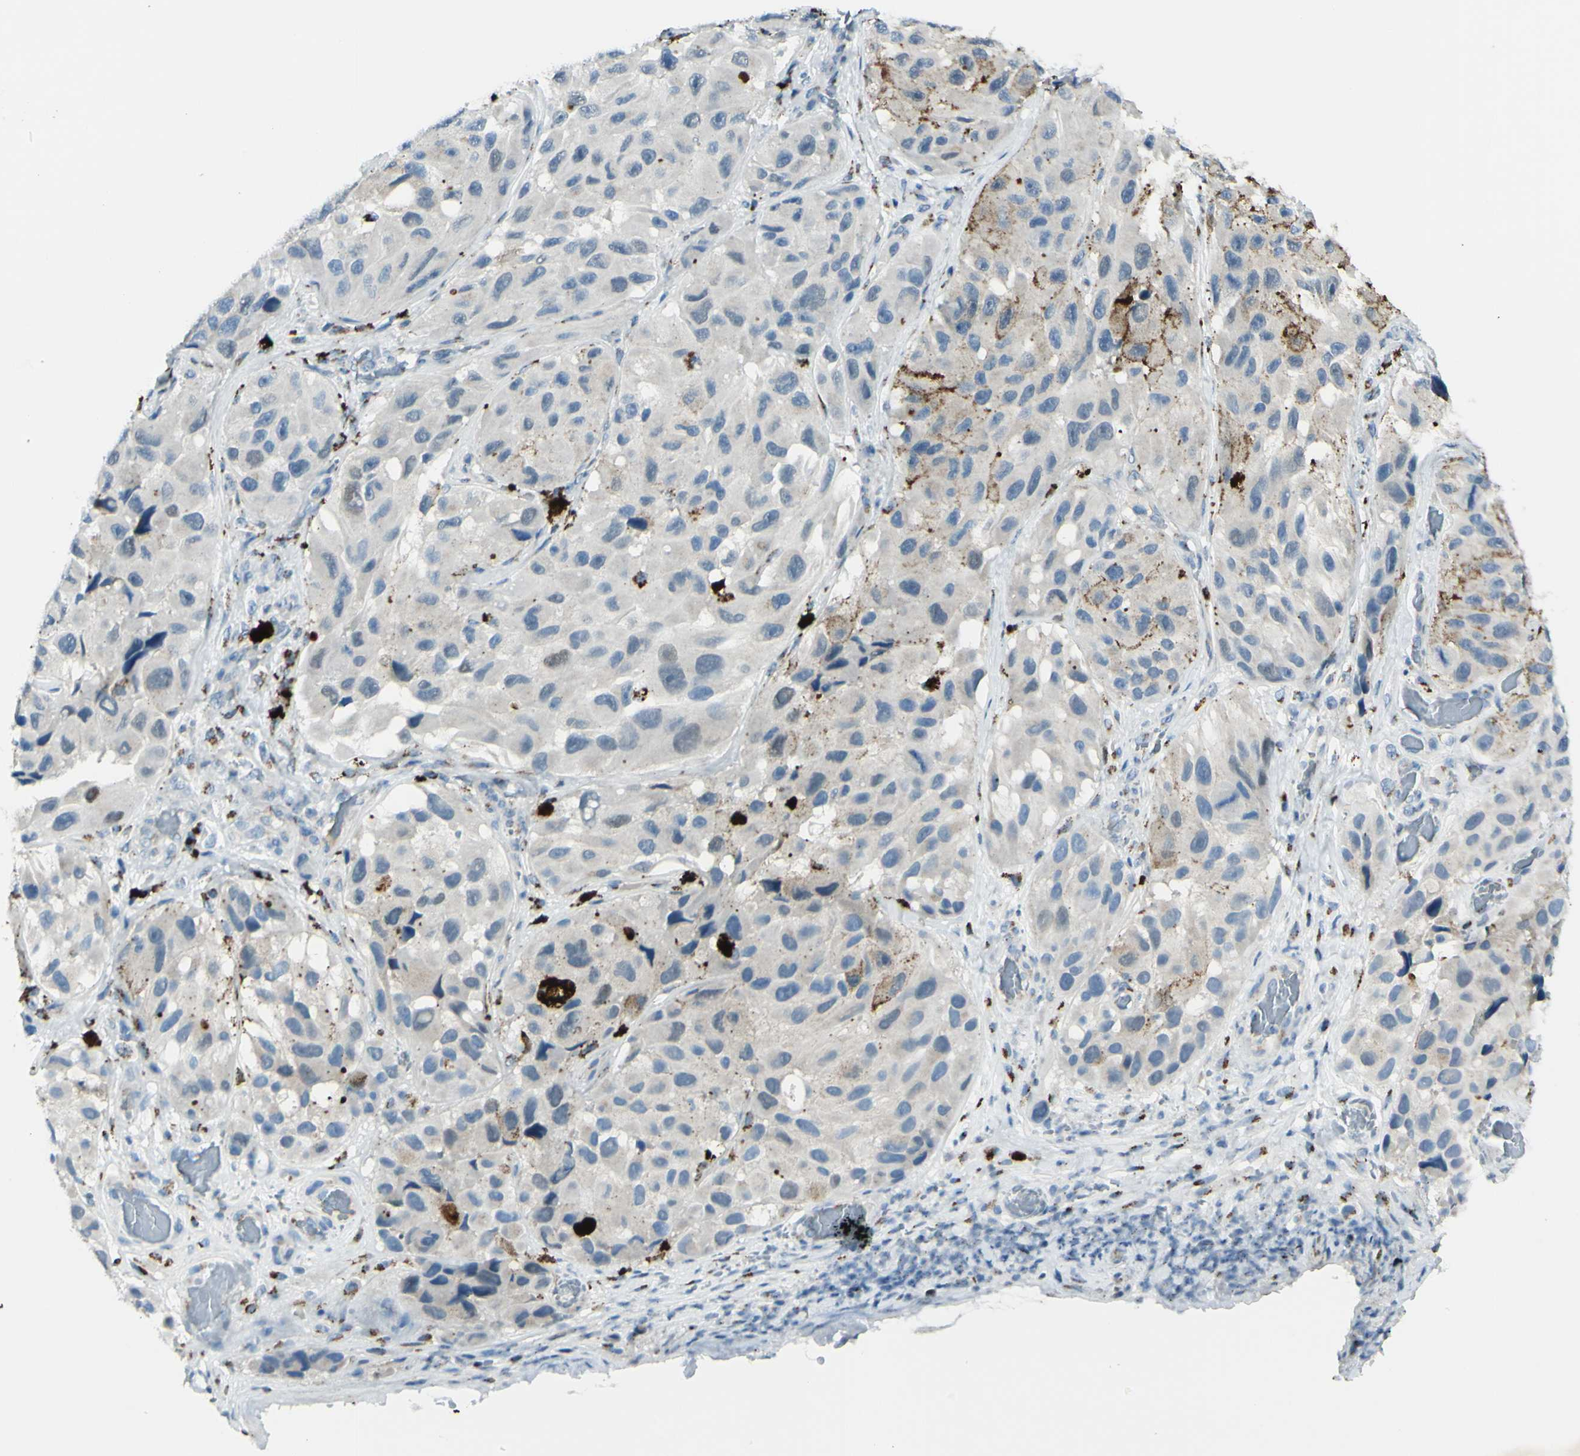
{"staining": {"intensity": "negative", "quantity": "none", "location": "none"}, "tissue": "melanoma", "cell_type": "Tumor cells", "image_type": "cancer", "snomed": [{"axis": "morphology", "description": "Malignant melanoma, NOS"}, {"axis": "topography", "description": "Skin"}], "caption": "The micrograph exhibits no staining of tumor cells in malignant melanoma.", "gene": "B4GALT1", "patient": {"sex": "female", "age": 73}}